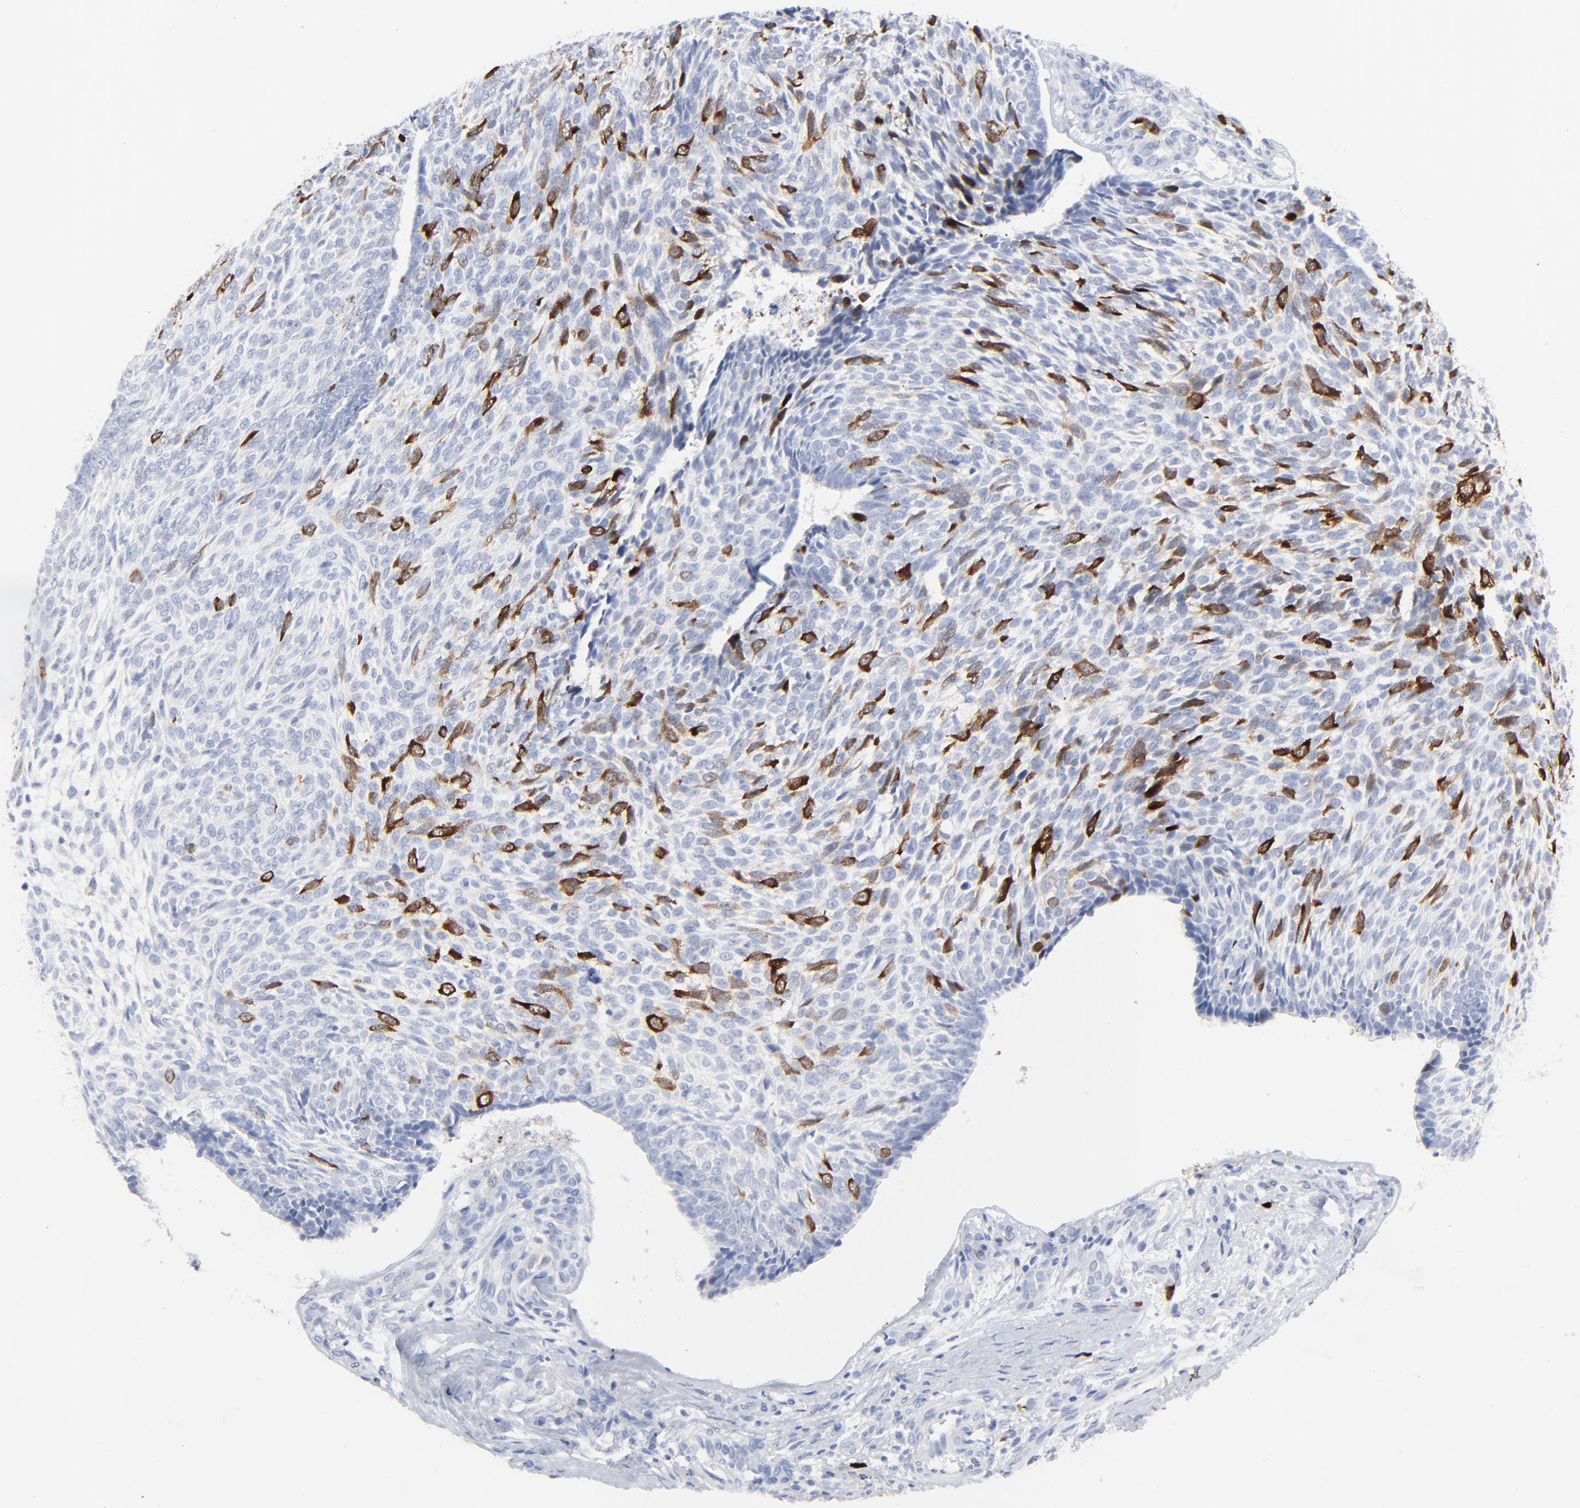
{"staining": {"intensity": "strong", "quantity": "<25%", "location": "cytoplasmic/membranous,nuclear"}, "tissue": "skin cancer", "cell_type": "Tumor cells", "image_type": "cancer", "snomed": [{"axis": "morphology", "description": "Basal cell carcinoma"}, {"axis": "topography", "description": "Skin"}], "caption": "Tumor cells demonstrate strong cytoplasmic/membranous and nuclear expression in about <25% of cells in skin cancer.", "gene": "CDK1", "patient": {"sex": "male", "age": 72}}